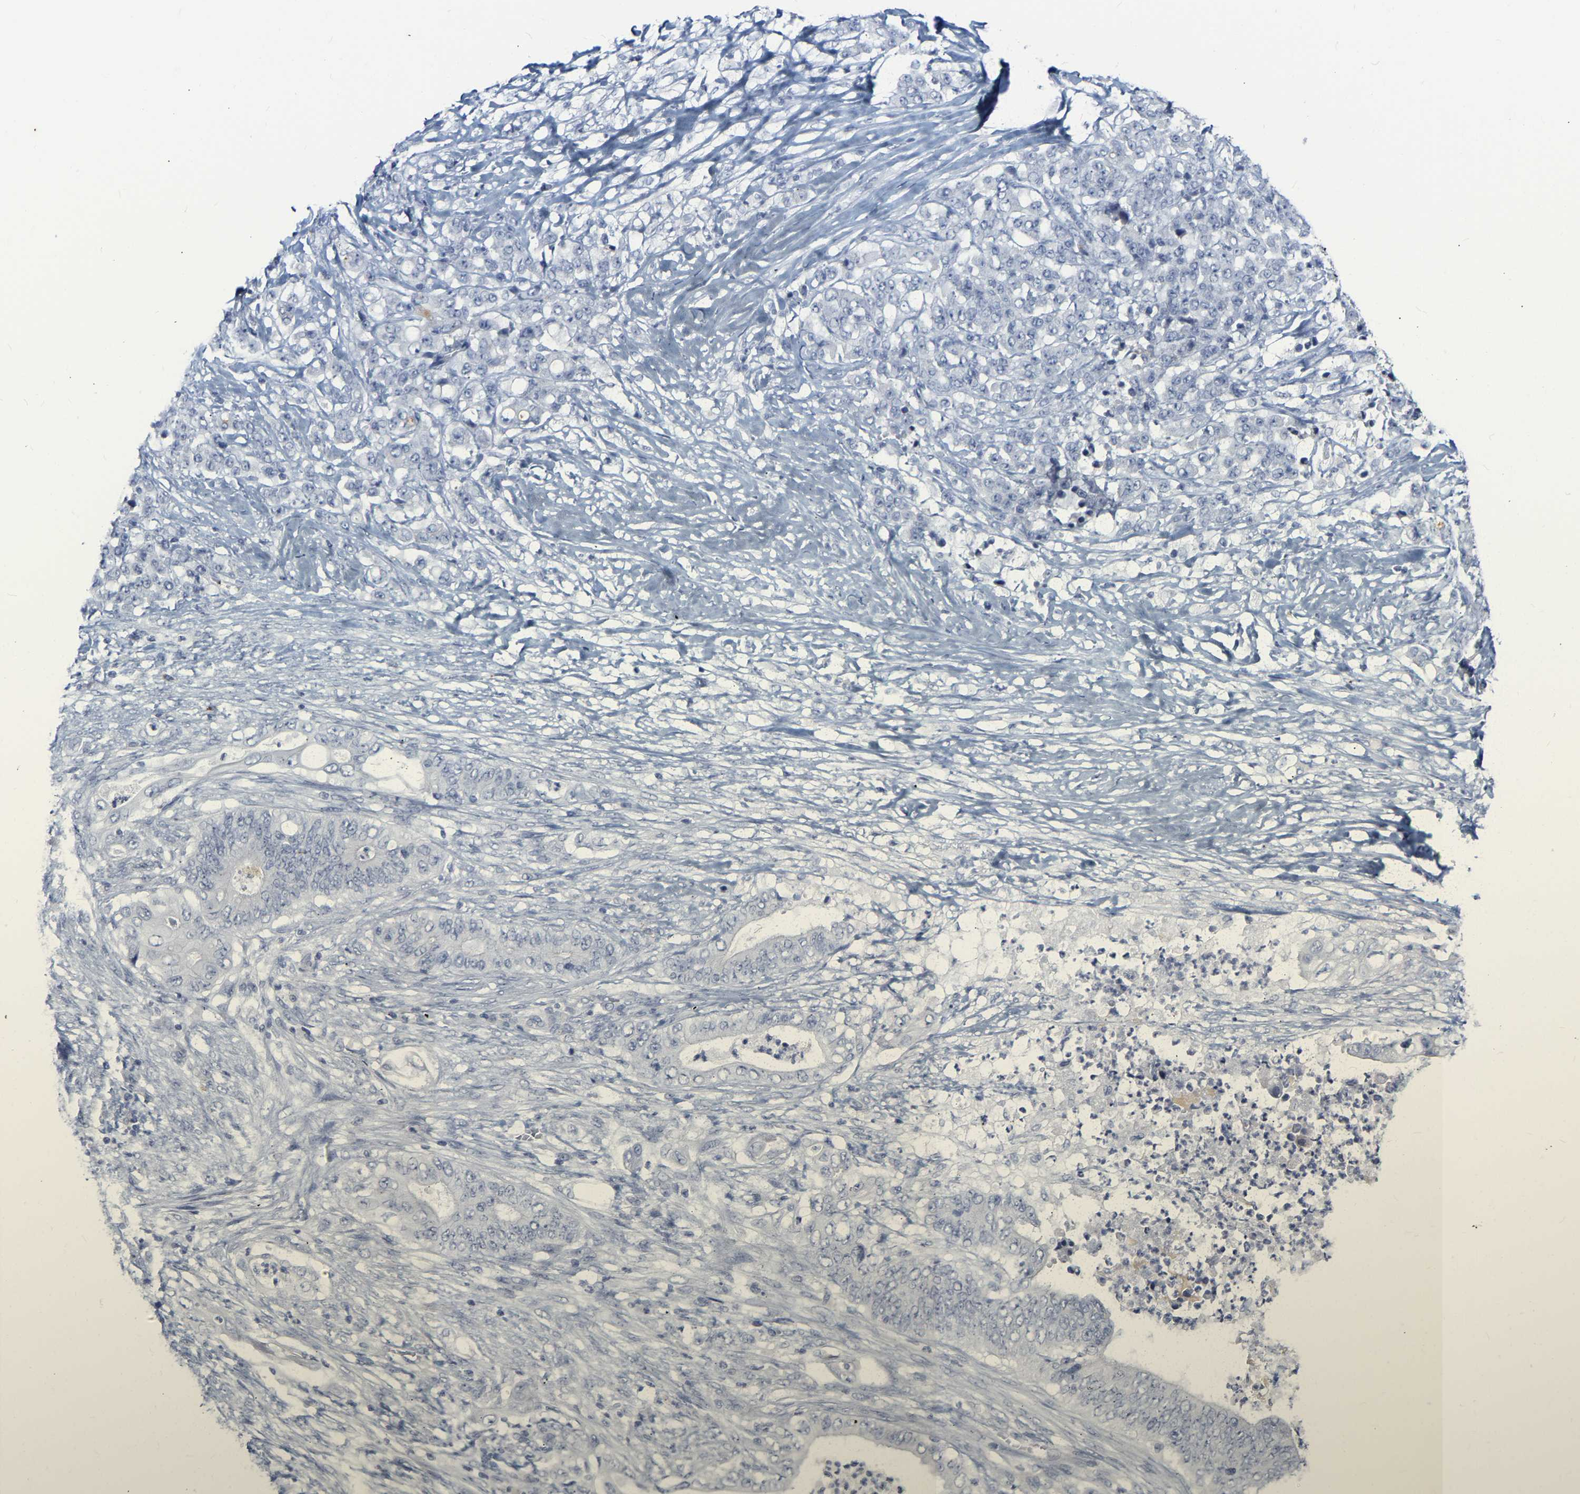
{"staining": {"intensity": "negative", "quantity": "none", "location": "none"}, "tissue": "stomach cancer", "cell_type": "Tumor cells", "image_type": "cancer", "snomed": [{"axis": "morphology", "description": "Adenocarcinoma, NOS"}, {"axis": "topography", "description": "Stomach"}], "caption": "The immunohistochemistry (IHC) histopathology image has no significant positivity in tumor cells of stomach adenocarcinoma tissue.", "gene": "GNAS", "patient": {"sex": "female", "age": 73}}